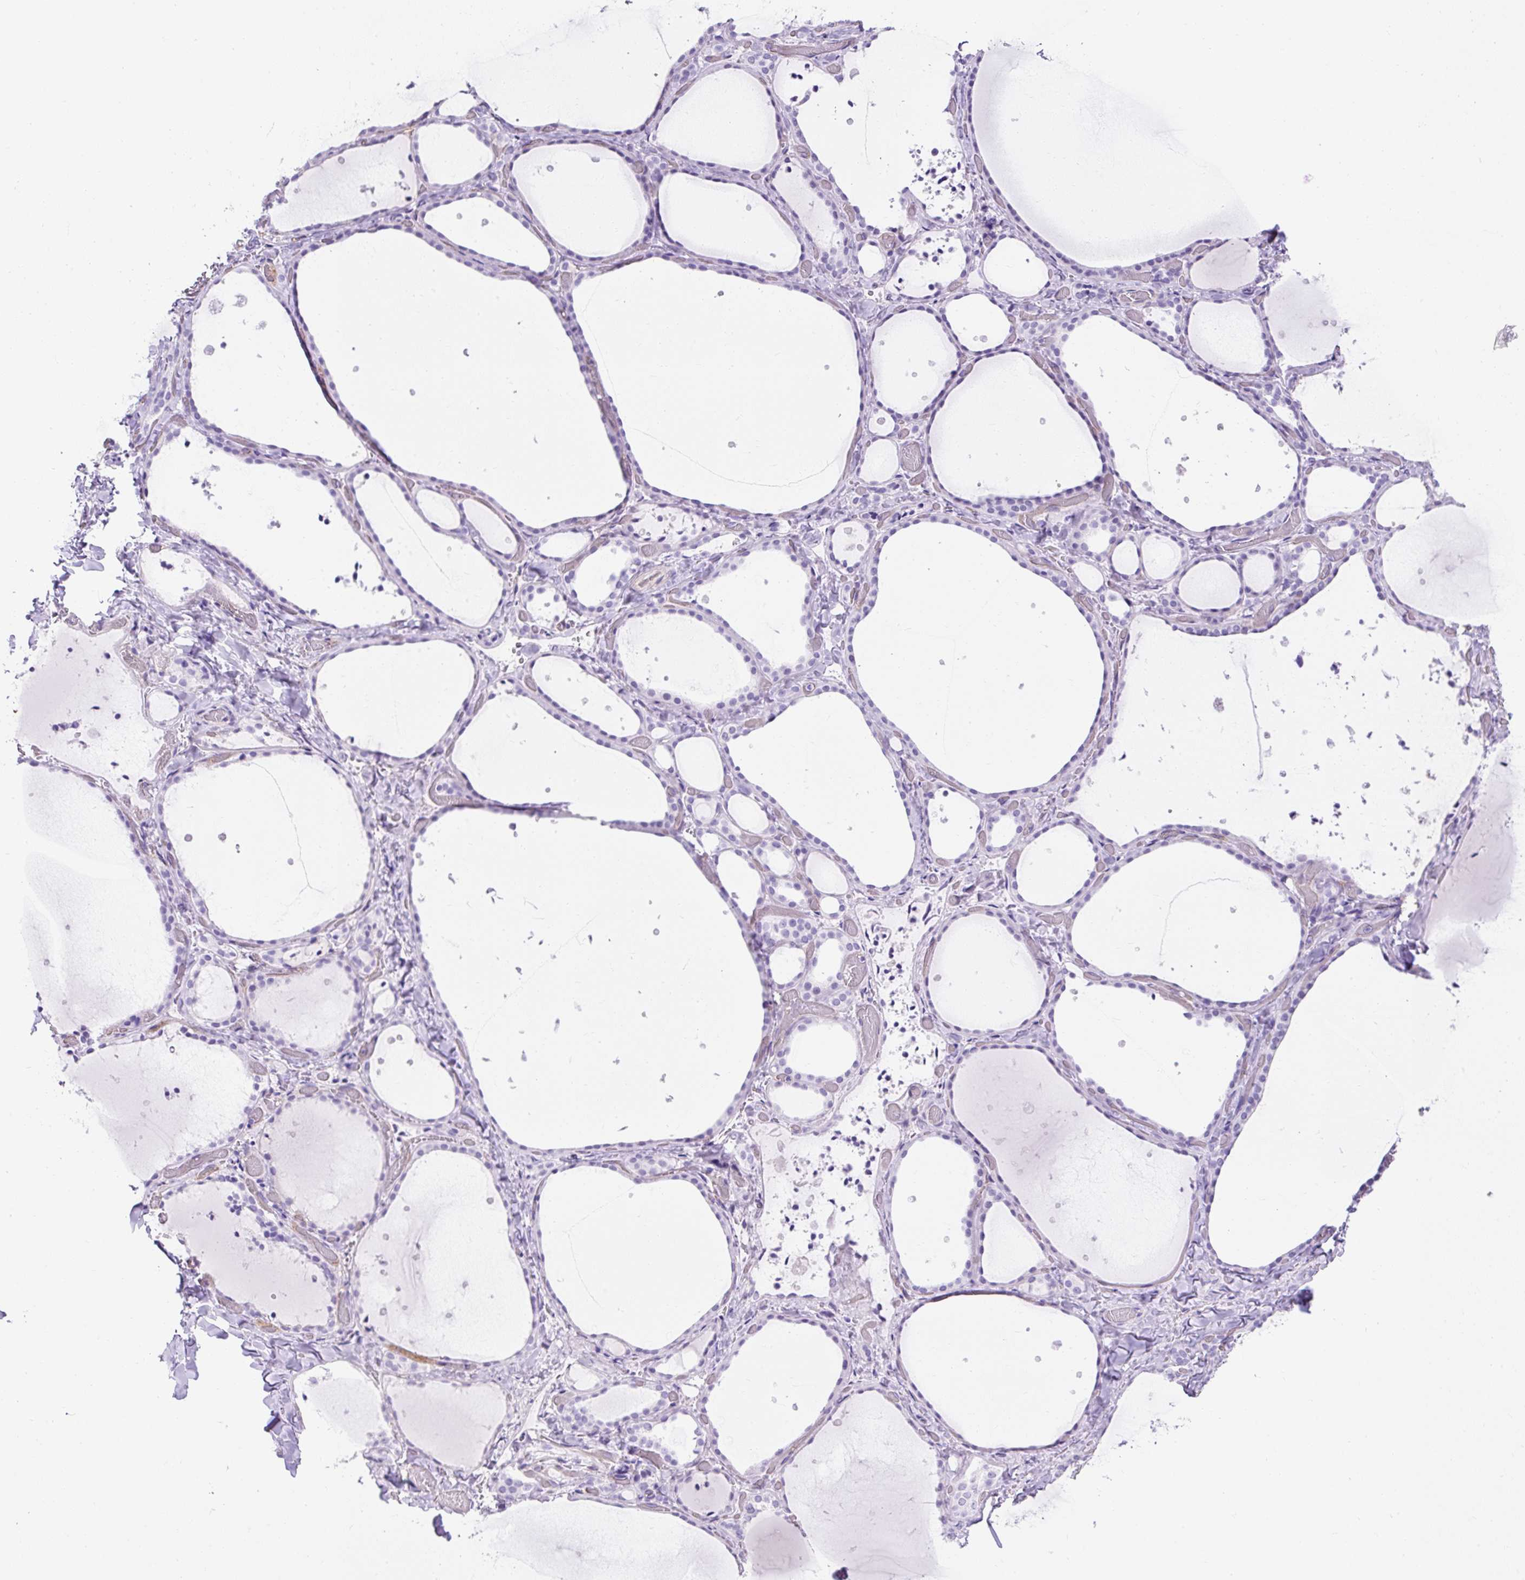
{"staining": {"intensity": "negative", "quantity": "none", "location": "none"}, "tissue": "thyroid gland", "cell_type": "Glandular cells", "image_type": "normal", "snomed": [{"axis": "morphology", "description": "Normal tissue, NOS"}, {"axis": "topography", "description": "Thyroid gland"}], "caption": "High magnification brightfield microscopy of normal thyroid gland stained with DAB (brown) and counterstained with hematoxylin (blue): glandular cells show no significant expression.", "gene": "KRT12", "patient": {"sex": "female", "age": 36}}